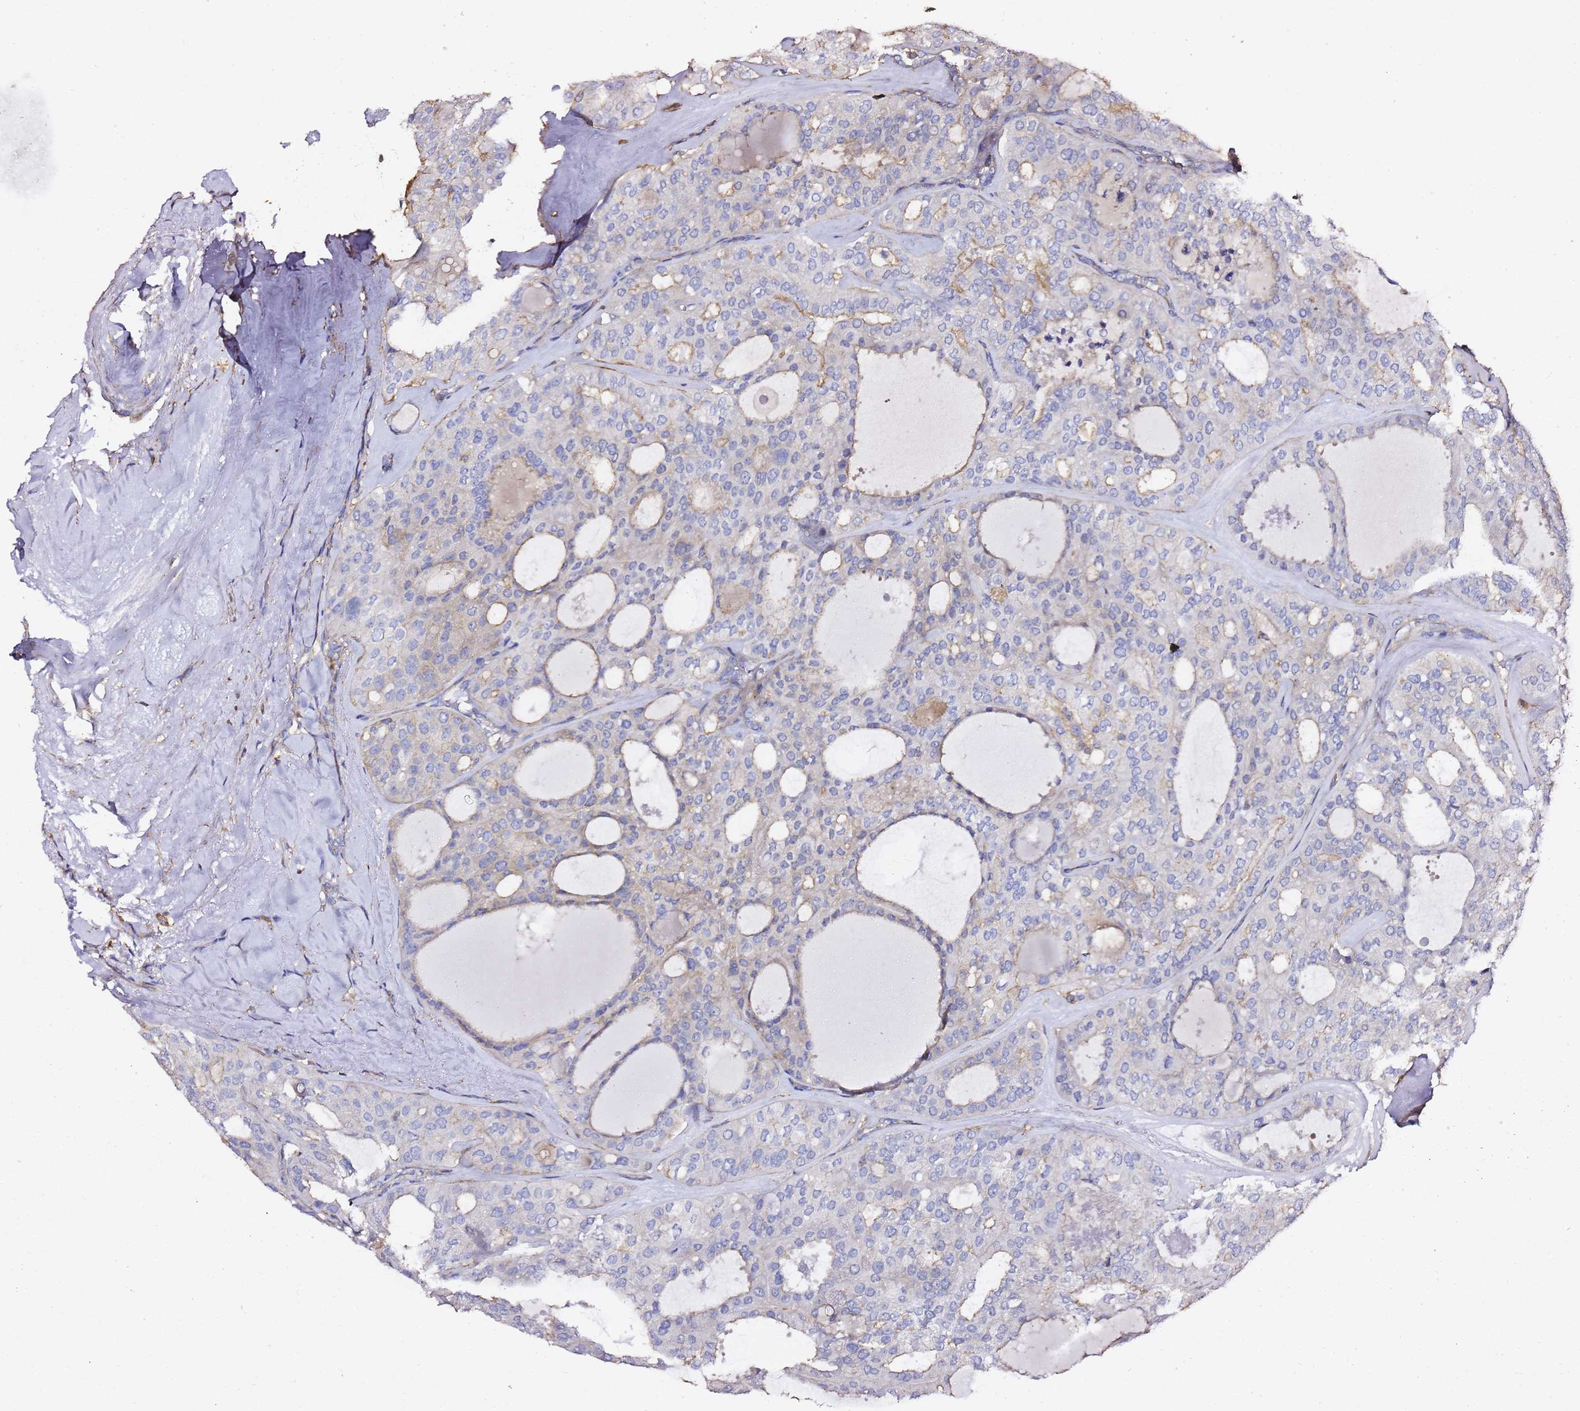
{"staining": {"intensity": "negative", "quantity": "none", "location": "none"}, "tissue": "thyroid cancer", "cell_type": "Tumor cells", "image_type": "cancer", "snomed": [{"axis": "morphology", "description": "Follicular adenoma carcinoma, NOS"}, {"axis": "topography", "description": "Thyroid gland"}], "caption": "DAB (3,3'-diaminobenzidine) immunohistochemical staining of follicular adenoma carcinoma (thyroid) exhibits no significant staining in tumor cells. The staining was performed using DAB to visualize the protein expression in brown, while the nuclei were stained in blue with hematoxylin (Magnification: 20x).", "gene": "ZFP36L2", "patient": {"sex": "male", "age": 75}}